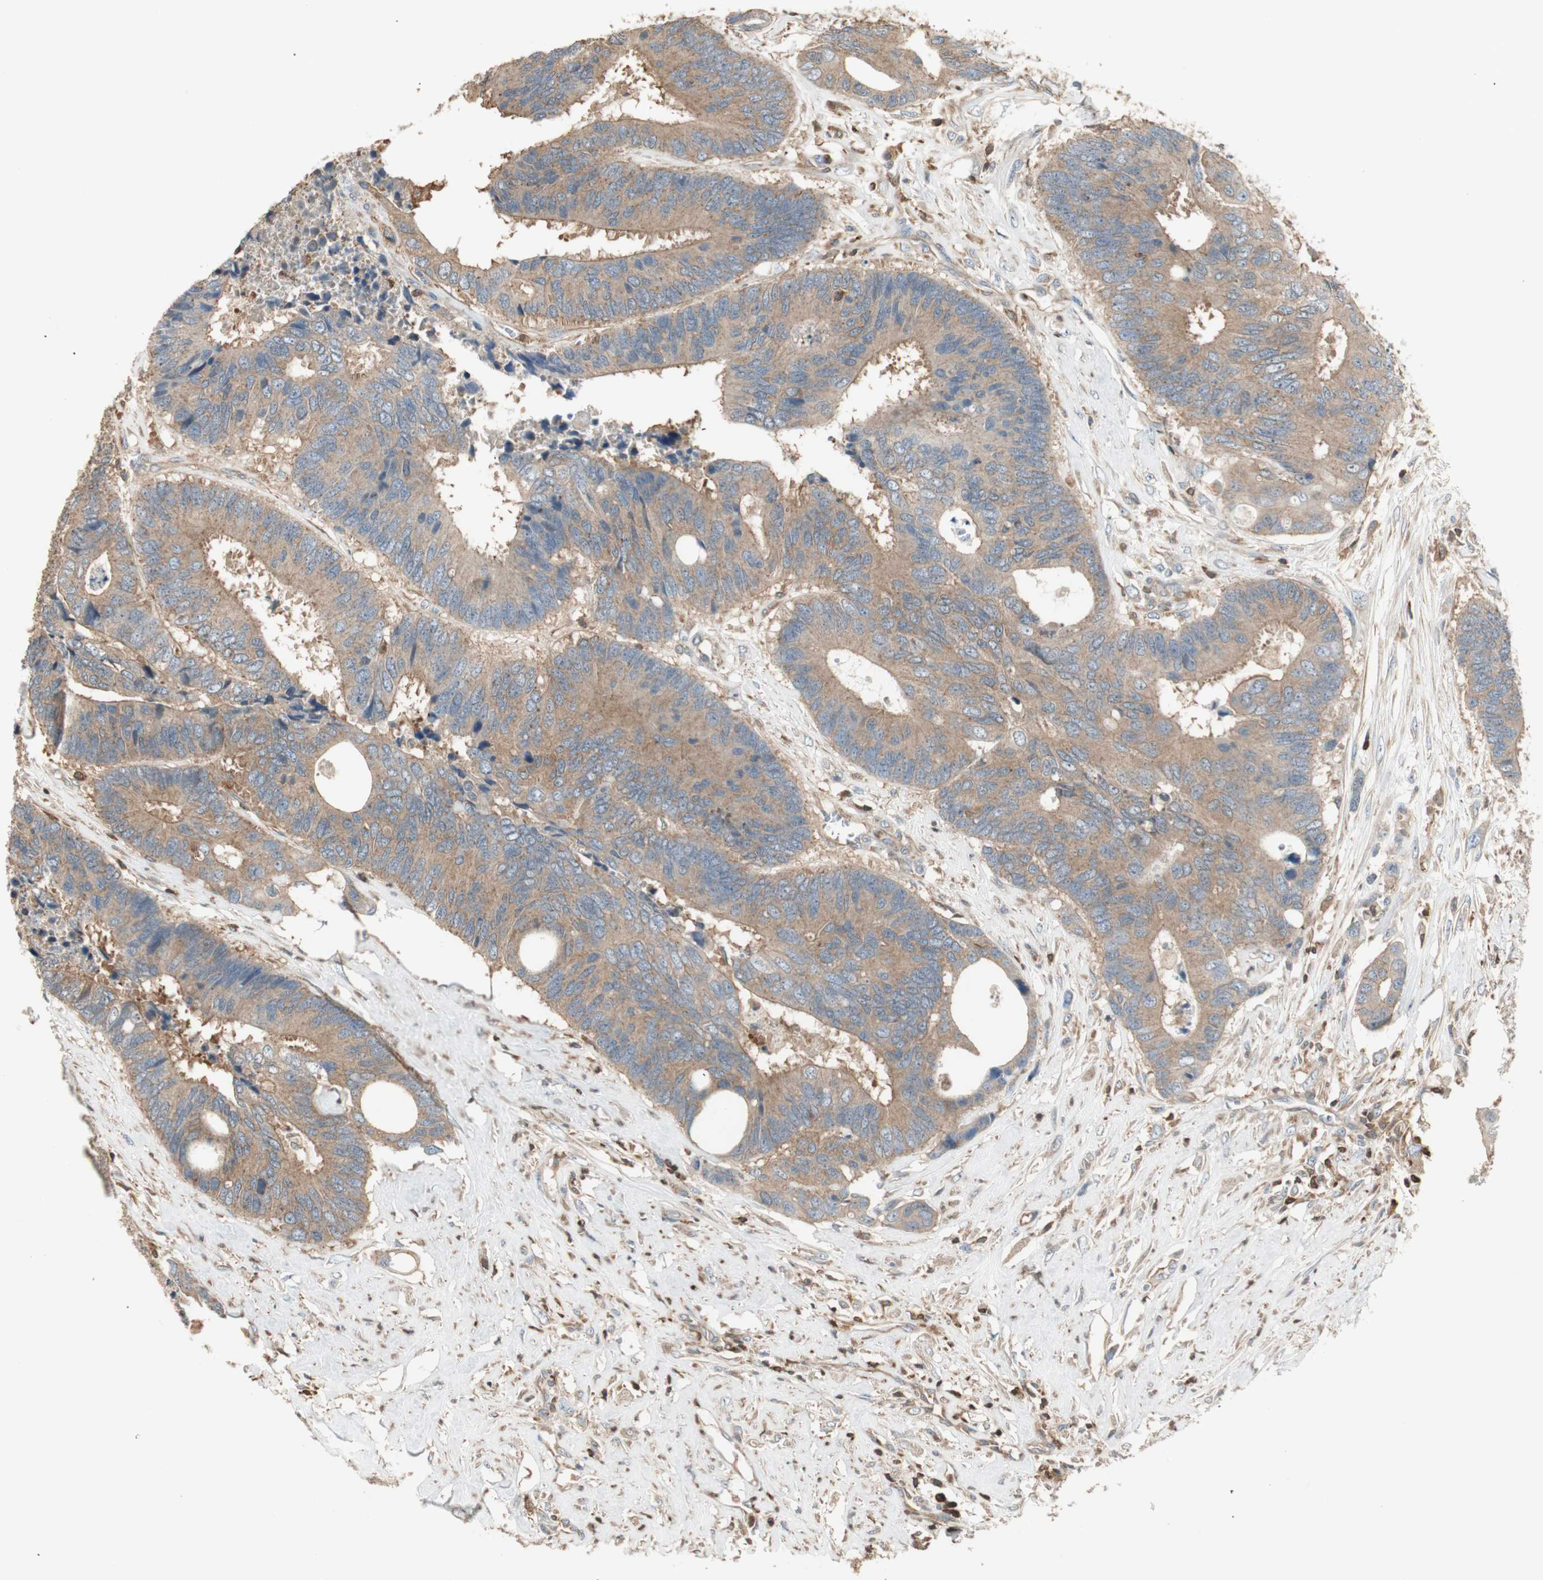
{"staining": {"intensity": "moderate", "quantity": ">75%", "location": "cytoplasmic/membranous"}, "tissue": "colorectal cancer", "cell_type": "Tumor cells", "image_type": "cancer", "snomed": [{"axis": "morphology", "description": "Adenocarcinoma, NOS"}, {"axis": "topography", "description": "Rectum"}], "caption": "This histopathology image reveals IHC staining of human colorectal cancer (adenocarcinoma), with medium moderate cytoplasmic/membranous expression in about >75% of tumor cells.", "gene": "CRLF3", "patient": {"sex": "male", "age": 55}}